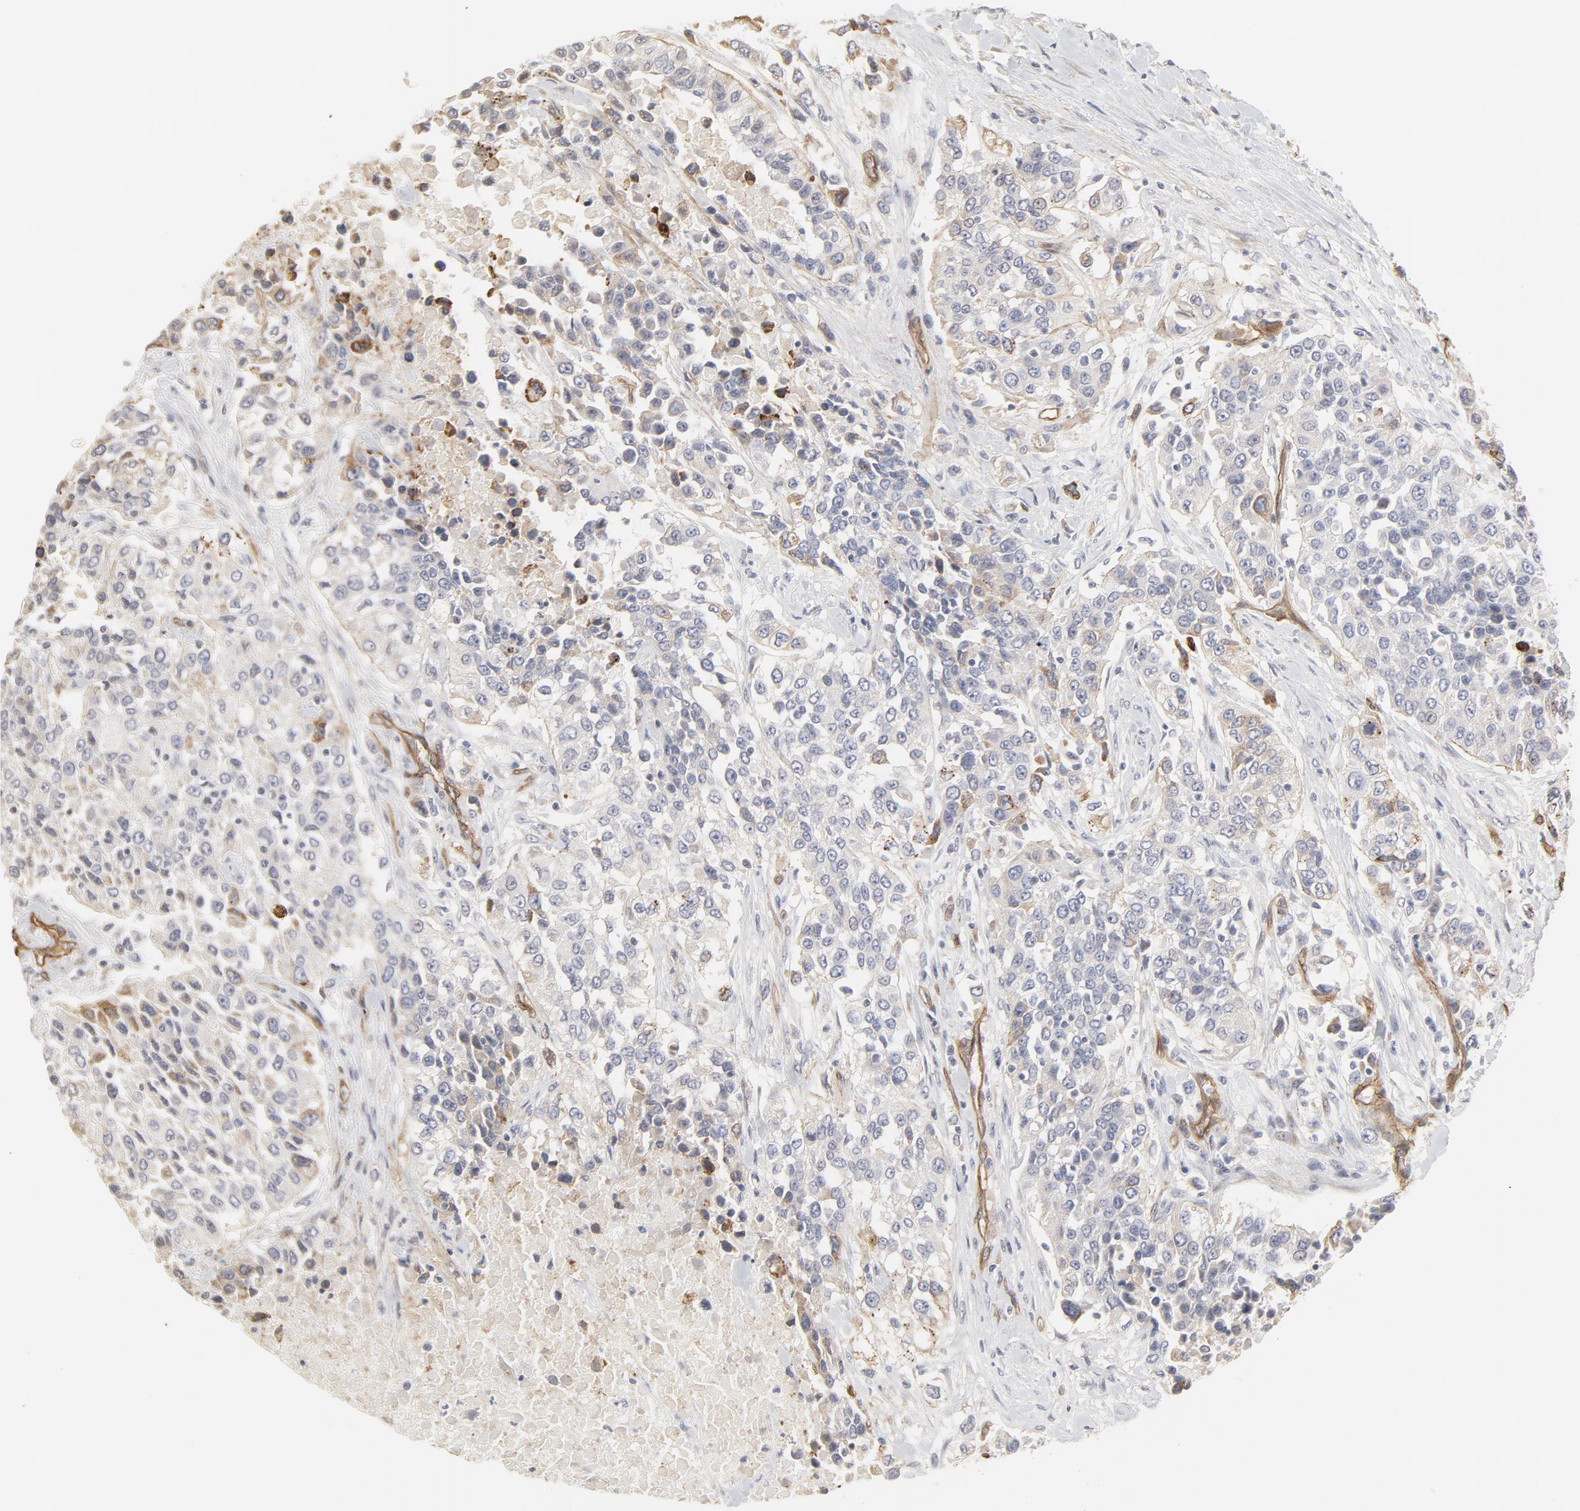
{"staining": {"intensity": "negative", "quantity": "none", "location": "none"}, "tissue": "urothelial cancer", "cell_type": "Tumor cells", "image_type": "cancer", "snomed": [{"axis": "morphology", "description": "Urothelial carcinoma, High grade"}, {"axis": "topography", "description": "Urinary bladder"}], "caption": "The histopathology image displays no staining of tumor cells in high-grade urothelial carcinoma.", "gene": "MAGED4", "patient": {"sex": "female", "age": 80}}